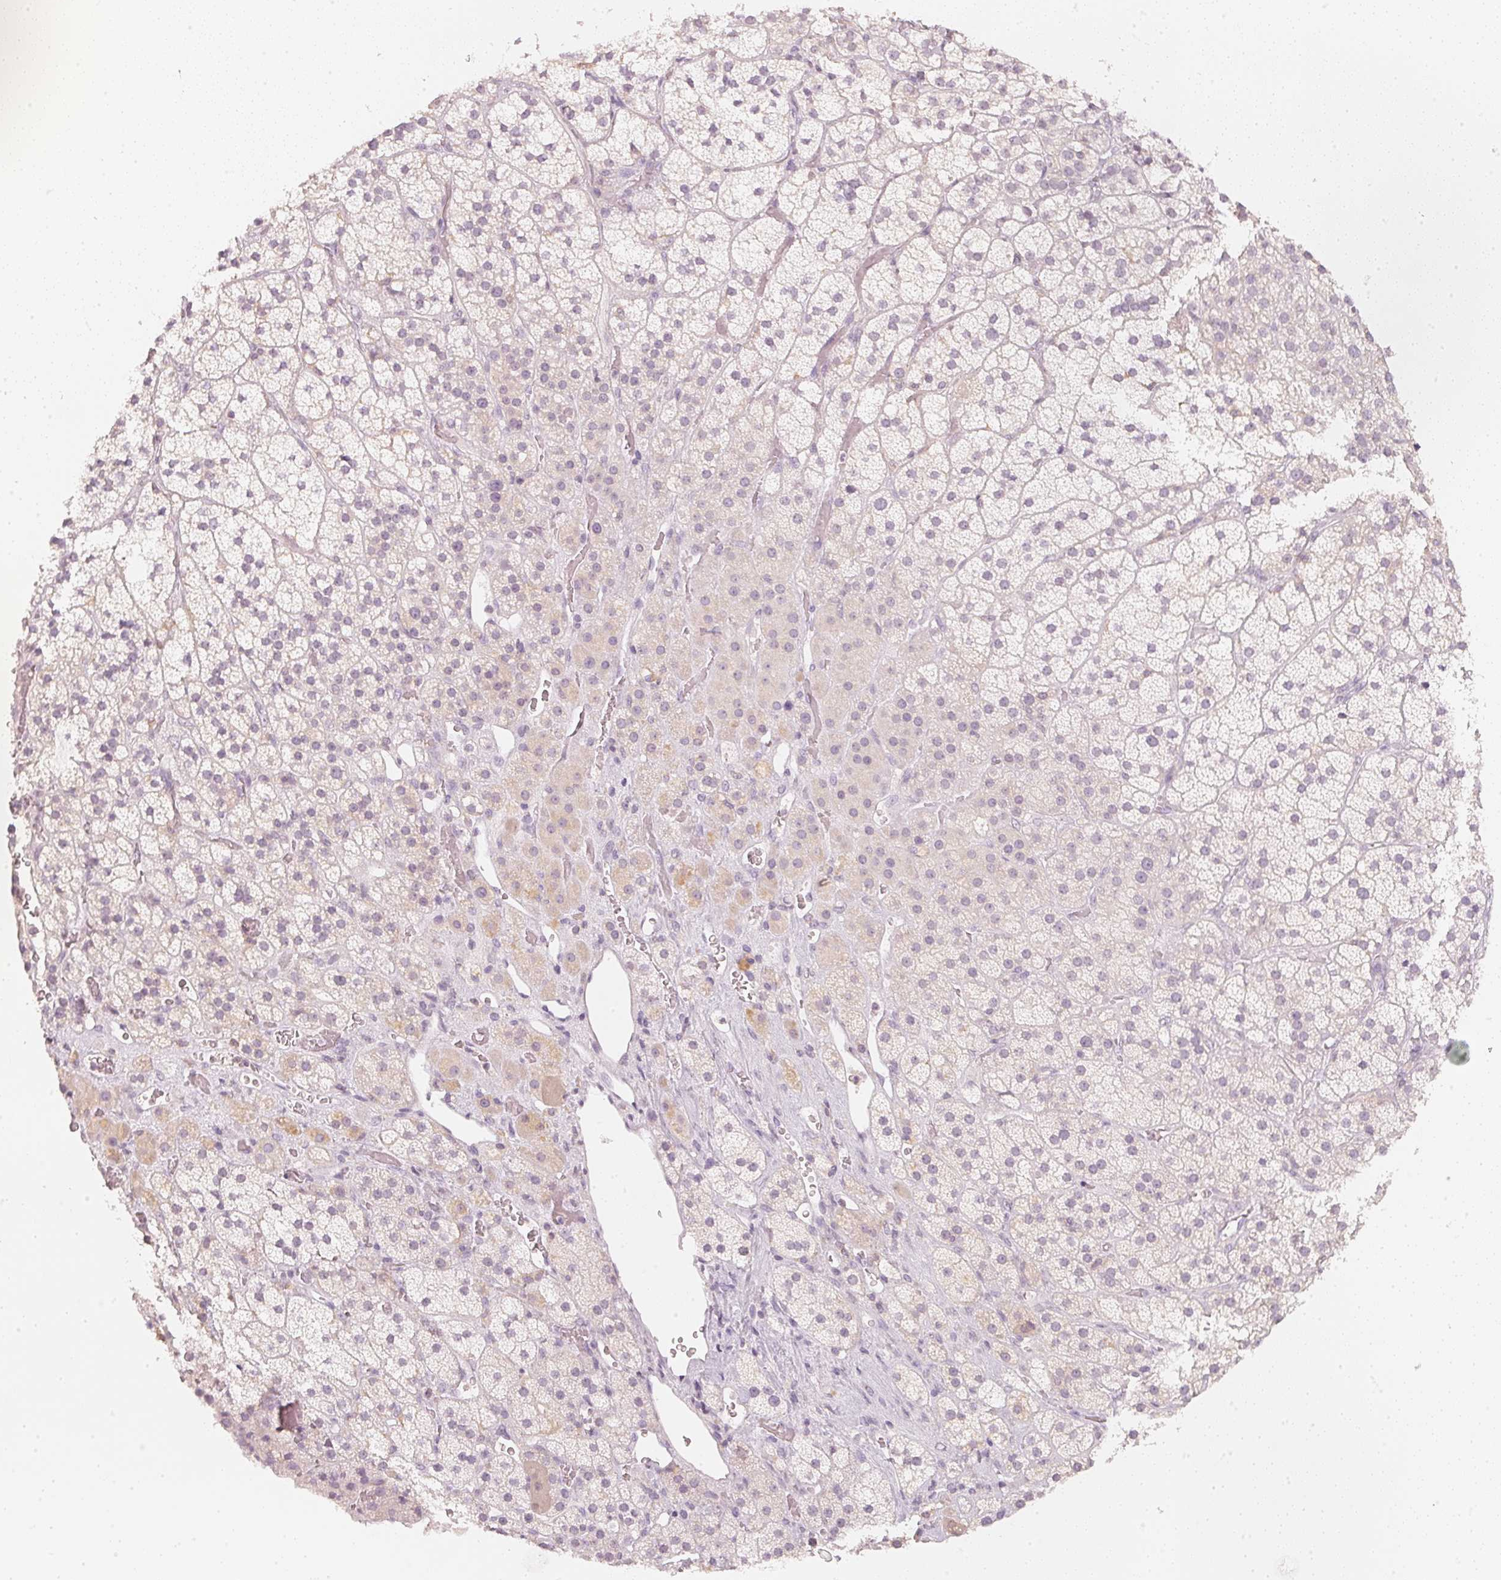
{"staining": {"intensity": "weak", "quantity": "<25%", "location": "cytoplasmic/membranous"}, "tissue": "adrenal gland", "cell_type": "Glandular cells", "image_type": "normal", "snomed": [{"axis": "morphology", "description": "Normal tissue, NOS"}, {"axis": "topography", "description": "Adrenal gland"}], "caption": "Glandular cells show no significant staining in benign adrenal gland. Nuclei are stained in blue.", "gene": "CFAP276", "patient": {"sex": "male", "age": 57}}